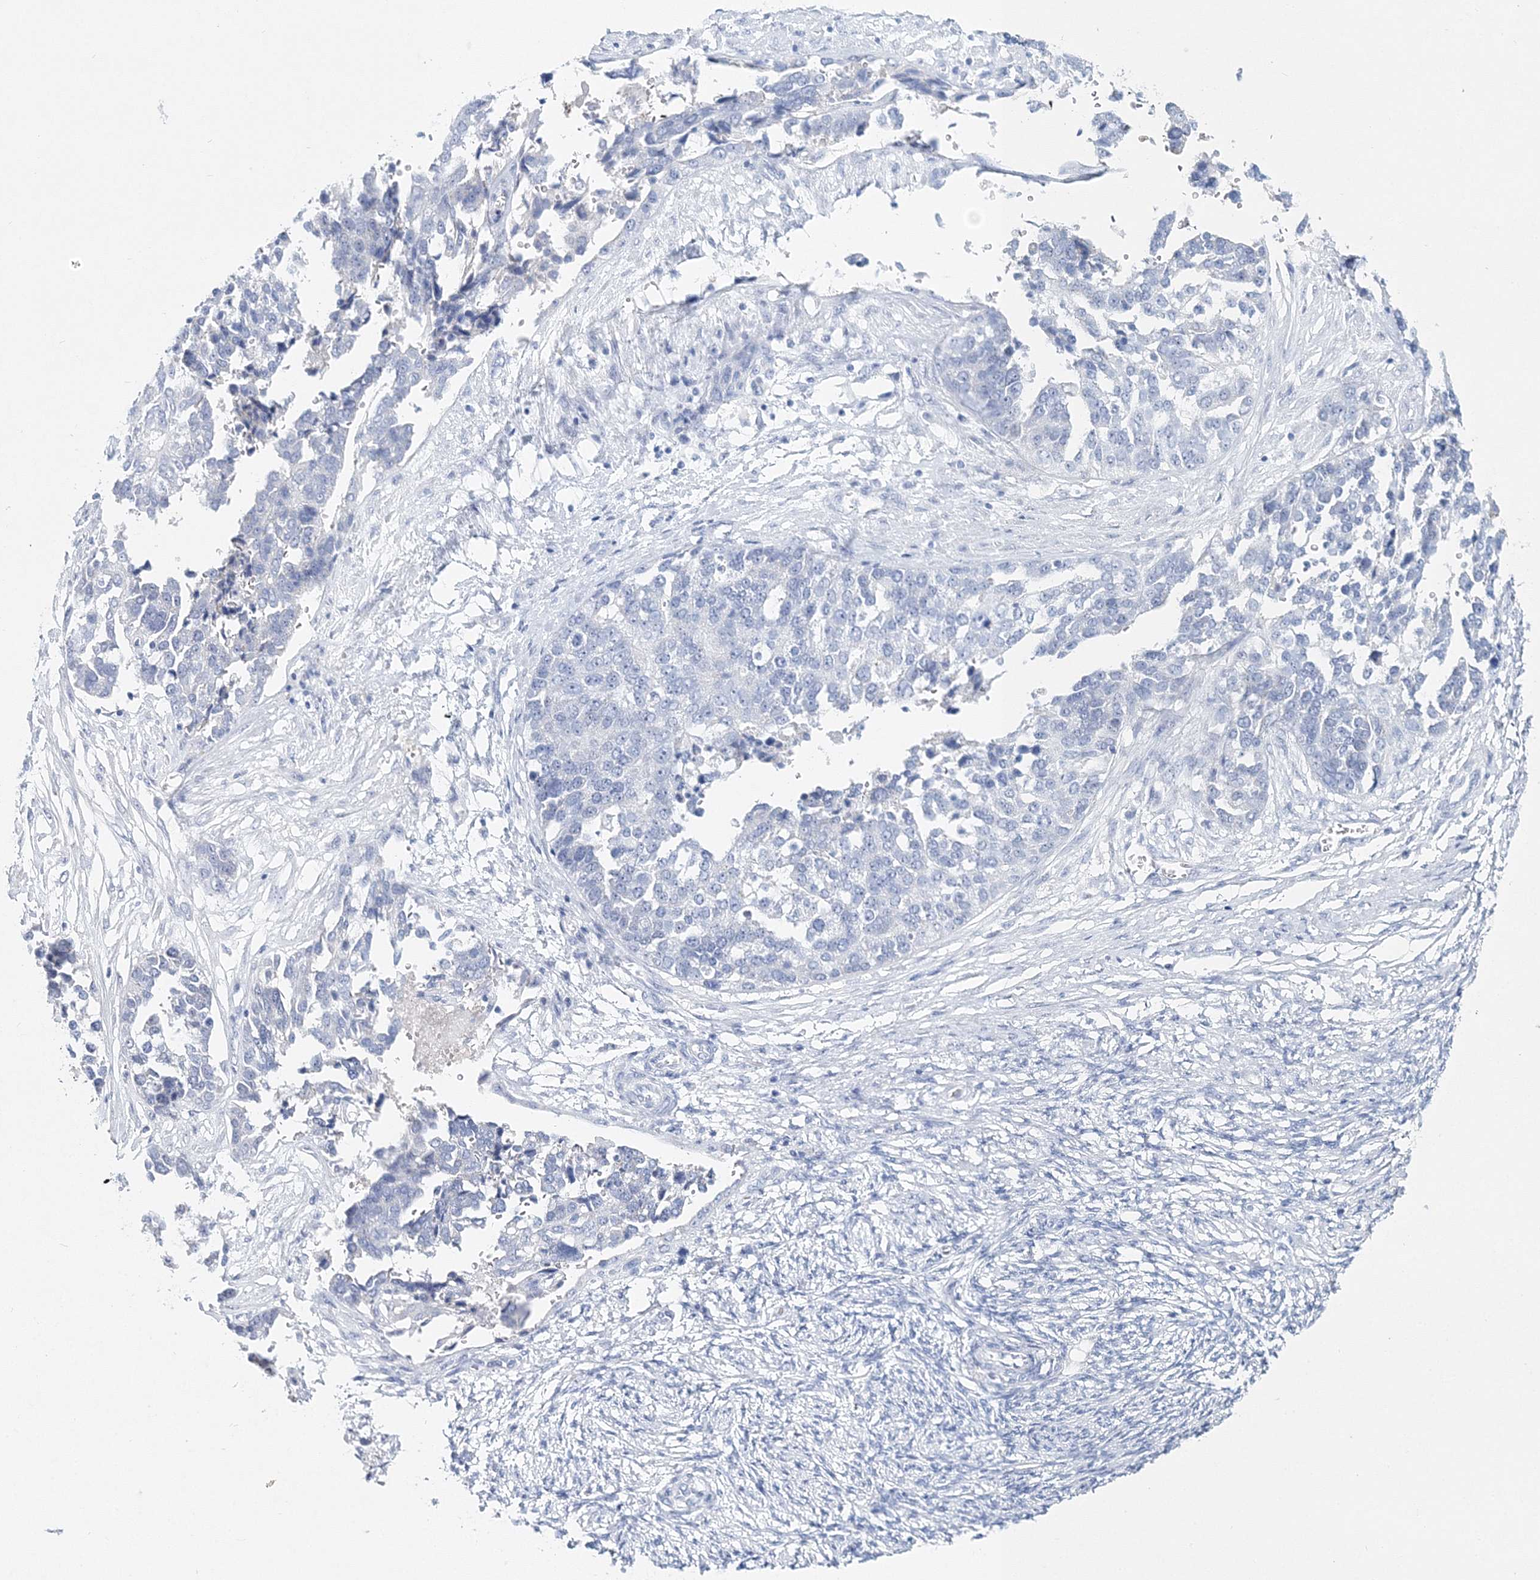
{"staining": {"intensity": "negative", "quantity": "none", "location": "none"}, "tissue": "ovarian cancer", "cell_type": "Tumor cells", "image_type": "cancer", "snomed": [{"axis": "morphology", "description": "Cystadenocarcinoma, serous, NOS"}, {"axis": "topography", "description": "Ovary"}], "caption": "An image of human ovarian cancer is negative for staining in tumor cells.", "gene": "MYOZ2", "patient": {"sex": "female", "age": 44}}